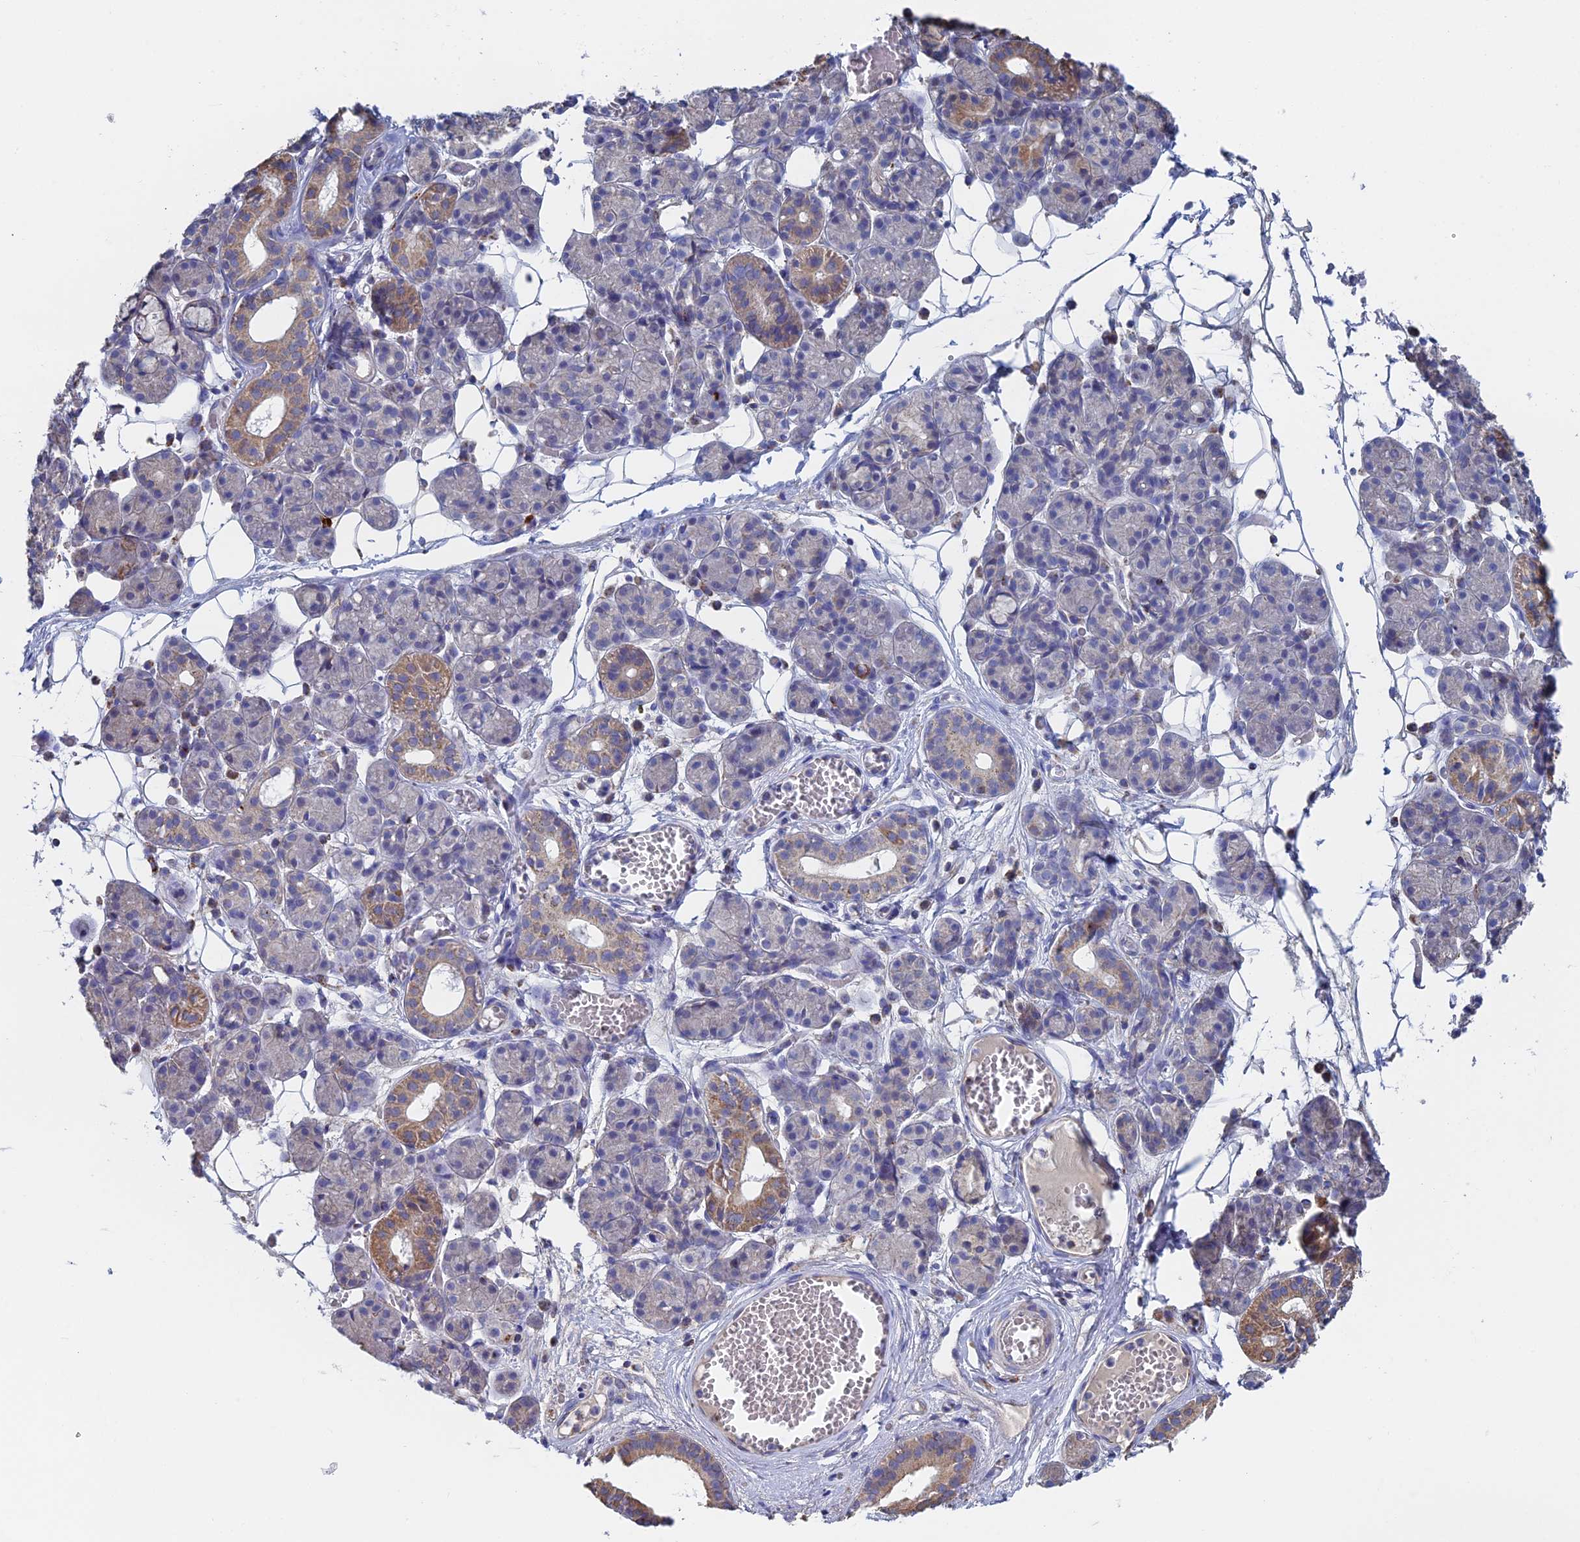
{"staining": {"intensity": "moderate", "quantity": "<25%", "location": "cytoplasmic/membranous"}, "tissue": "salivary gland", "cell_type": "Glandular cells", "image_type": "normal", "snomed": [{"axis": "morphology", "description": "Normal tissue, NOS"}, {"axis": "topography", "description": "Salivary gland"}], "caption": "A micrograph of human salivary gland stained for a protein exhibits moderate cytoplasmic/membranous brown staining in glandular cells. (Stains: DAB (3,3'-diaminobenzidine) in brown, nuclei in blue, Microscopy: brightfield microscopy at high magnification).", "gene": "SPOCK2", "patient": {"sex": "male", "age": 63}}